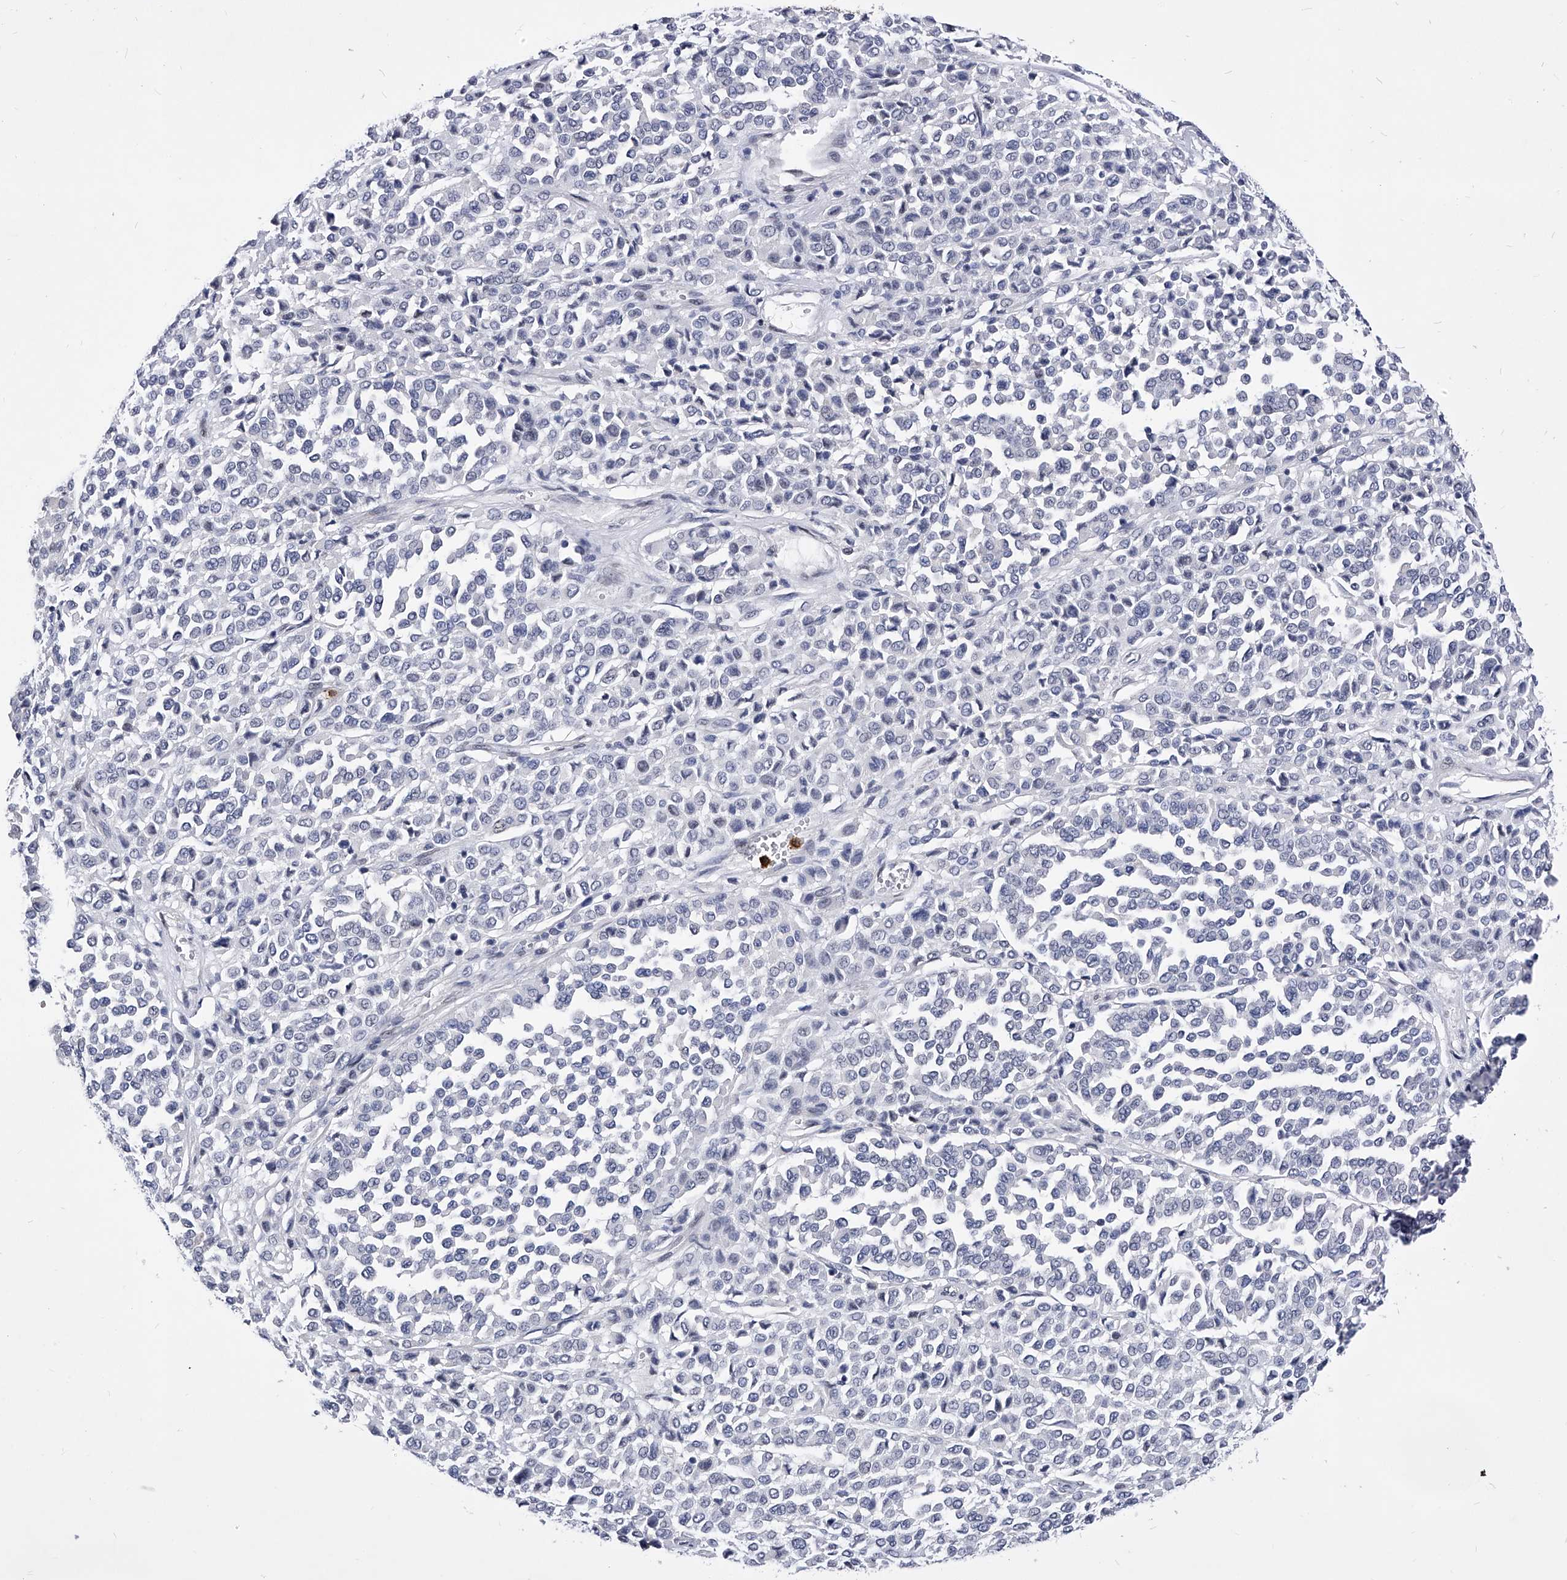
{"staining": {"intensity": "negative", "quantity": "none", "location": "none"}, "tissue": "melanoma", "cell_type": "Tumor cells", "image_type": "cancer", "snomed": [{"axis": "morphology", "description": "Malignant melanoma, Metastatic site"}, {"axis": "topography", "description": "Pancreas"}], "caption": "IHC of malignant melanoma (metastatic site) shows no expression in tumor cells. (DAB immunohistochemistry (IHC) visualized using brightfield microscopy, high magnification).", "gene": "TESK2", "patient": {"sex": "female", "age": 30}}